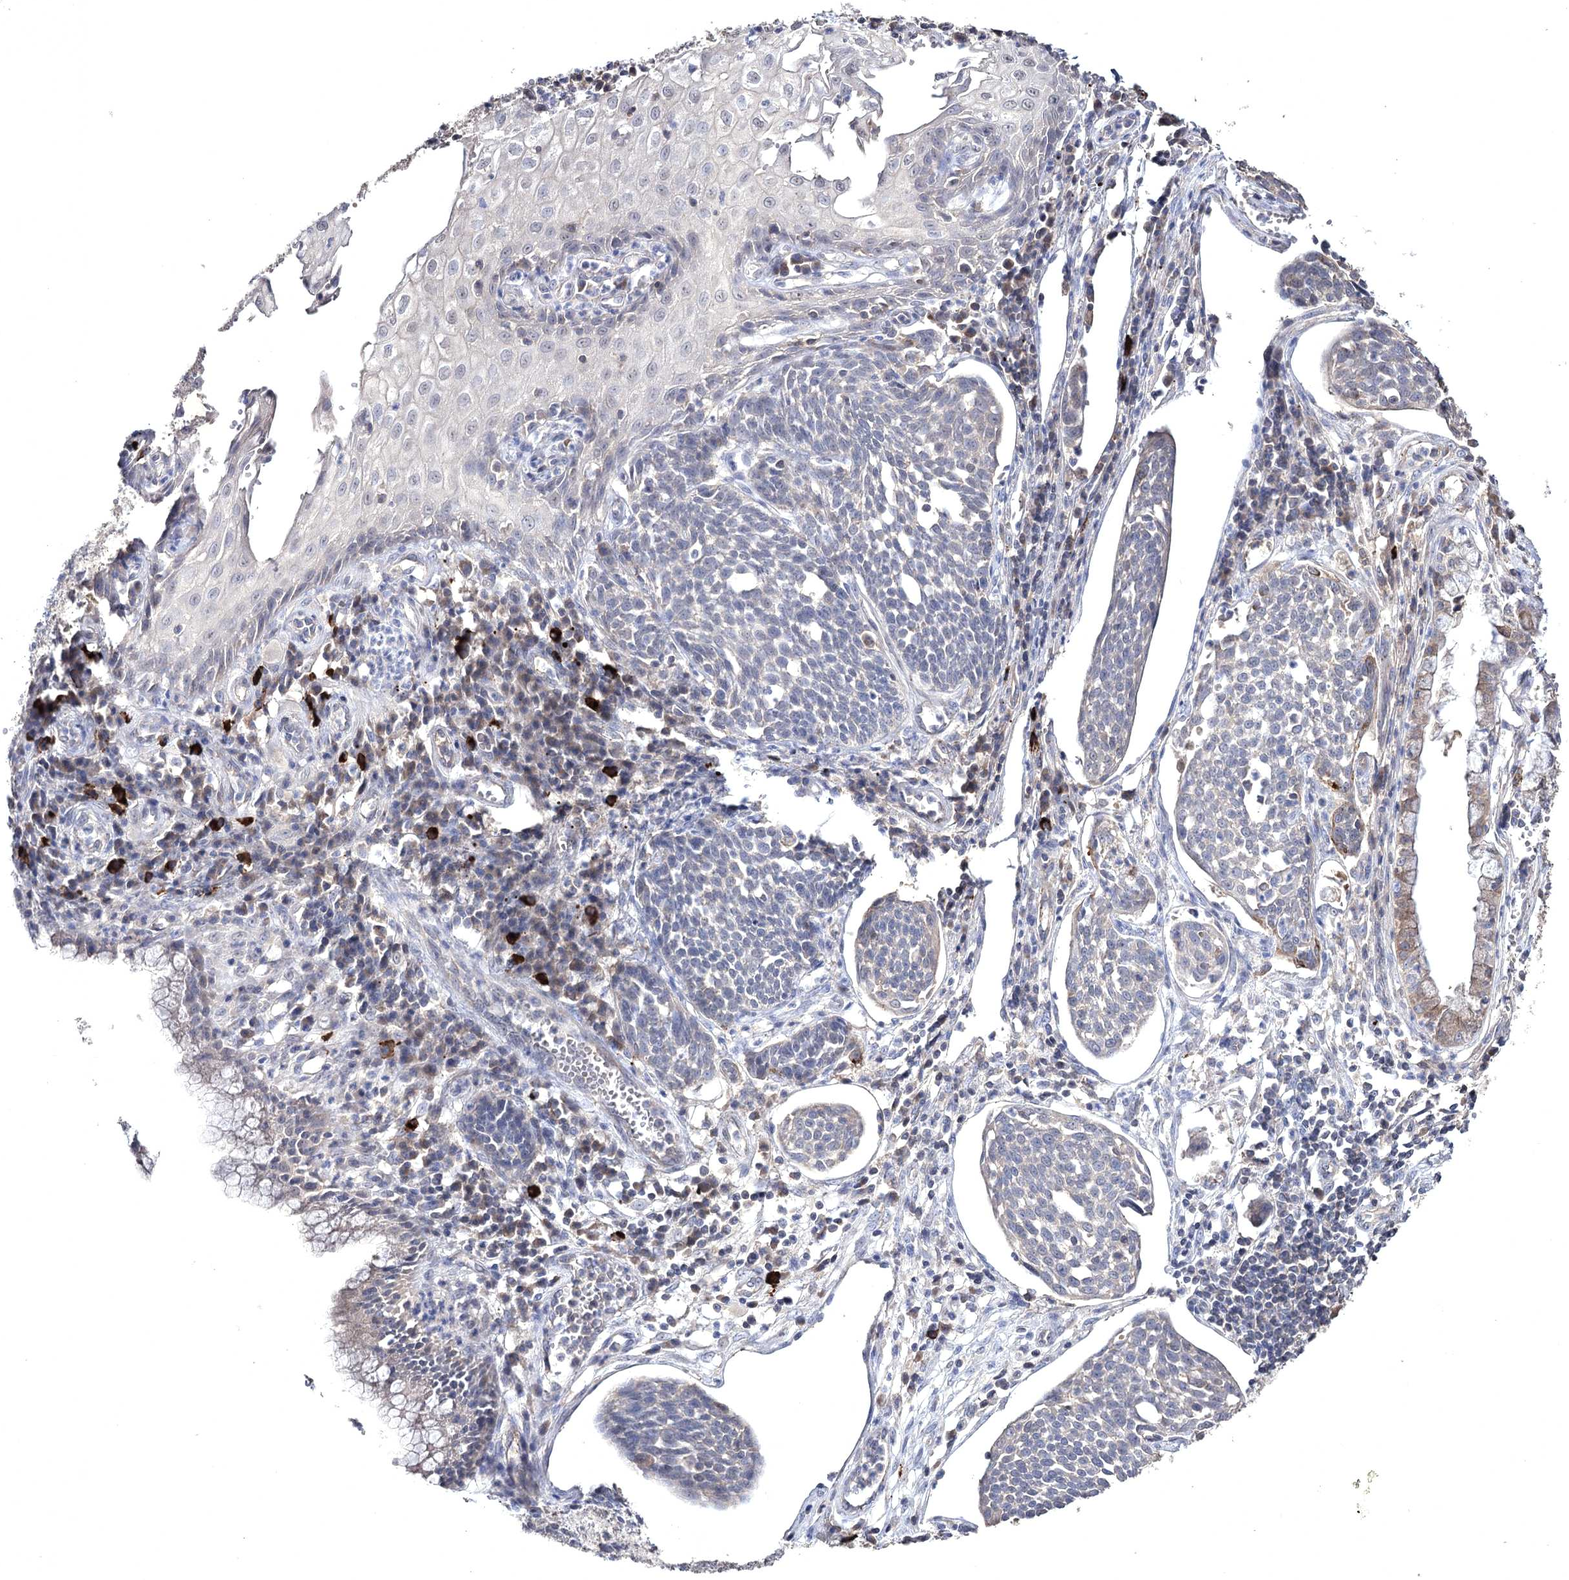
{"staining": {"intensity": "negative", "quantity": "none", "location": "none"}, "tissue": "cervical cancer", "cell_type": "Tumor cells", "image_type": "cancer", "snomed": [{"axis": "morphology", "description": "Squamous cell carcinoma, NOS"}, {"axis": "topography", "description": "Cervix"}], "caption": "Cervical cancer was stained to show a protein in brown. There is no significant staining in tumor cells. (DAB IHC visualized using brightfield microscopy, high magnification).", "gene": "SEMA4G", "patient": {"sex": "female", "age": 34}}